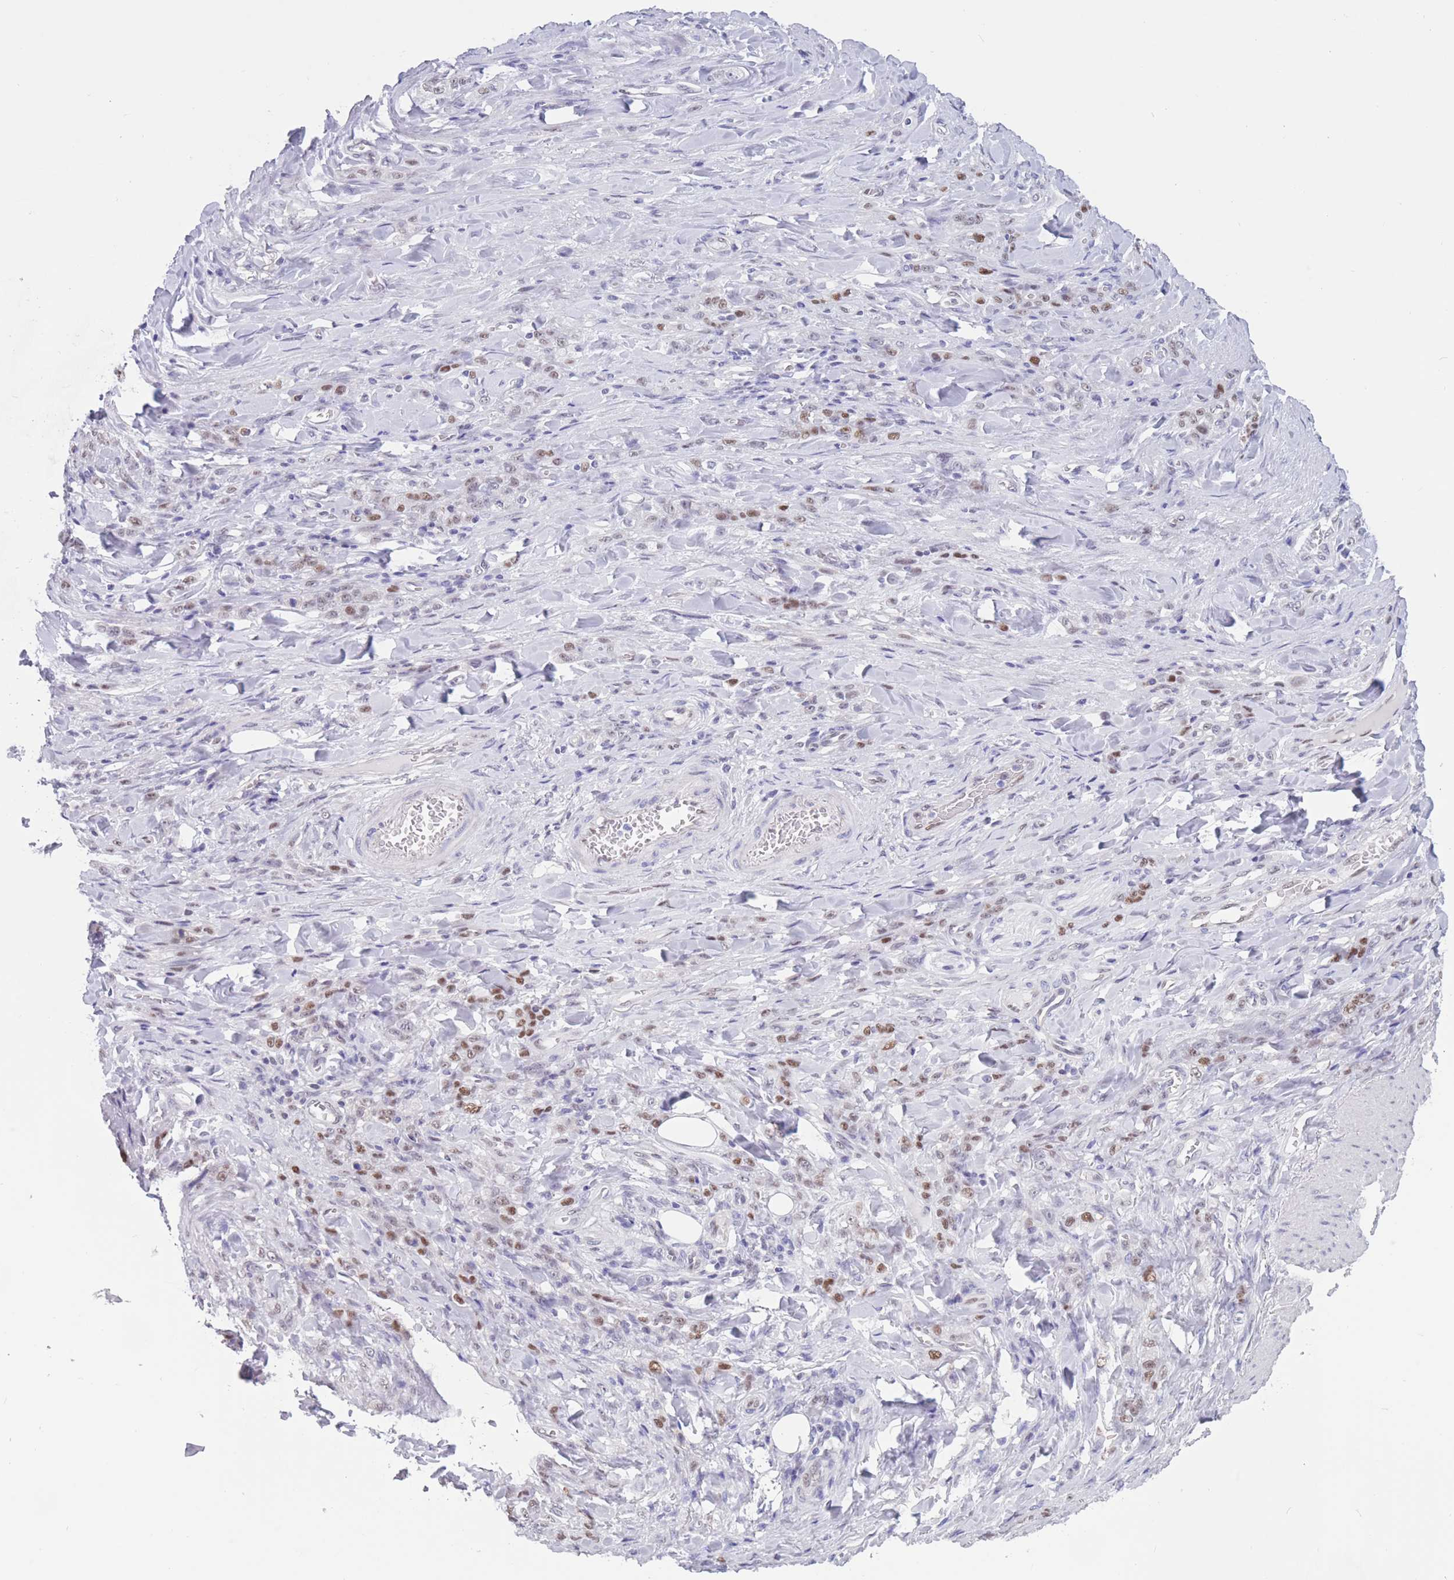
{"staining": {"intensity": "moderate", "quantity": "25%-75%", "location": "nuclear"}, "tissue": "stomach cancer", "cell_type": "Tumor cells", "image_type": "cancer", "snomed": [{"axis": "morphology", "description": "Normal tissue, NOS"}, {"axis": "morphology", "description": "Adenocarcinoma, NOS"}, {"axis": "topography", "description": "Stomach"}], "caption": "Moderate nuclear positivity for a protein is seen in about 25%-75% of tumor cells of stomach cancer (adenocarcinoma) using immunohistochemistry.", "gene": "NASP", "patient": {"sex": "male", "age": 82}}